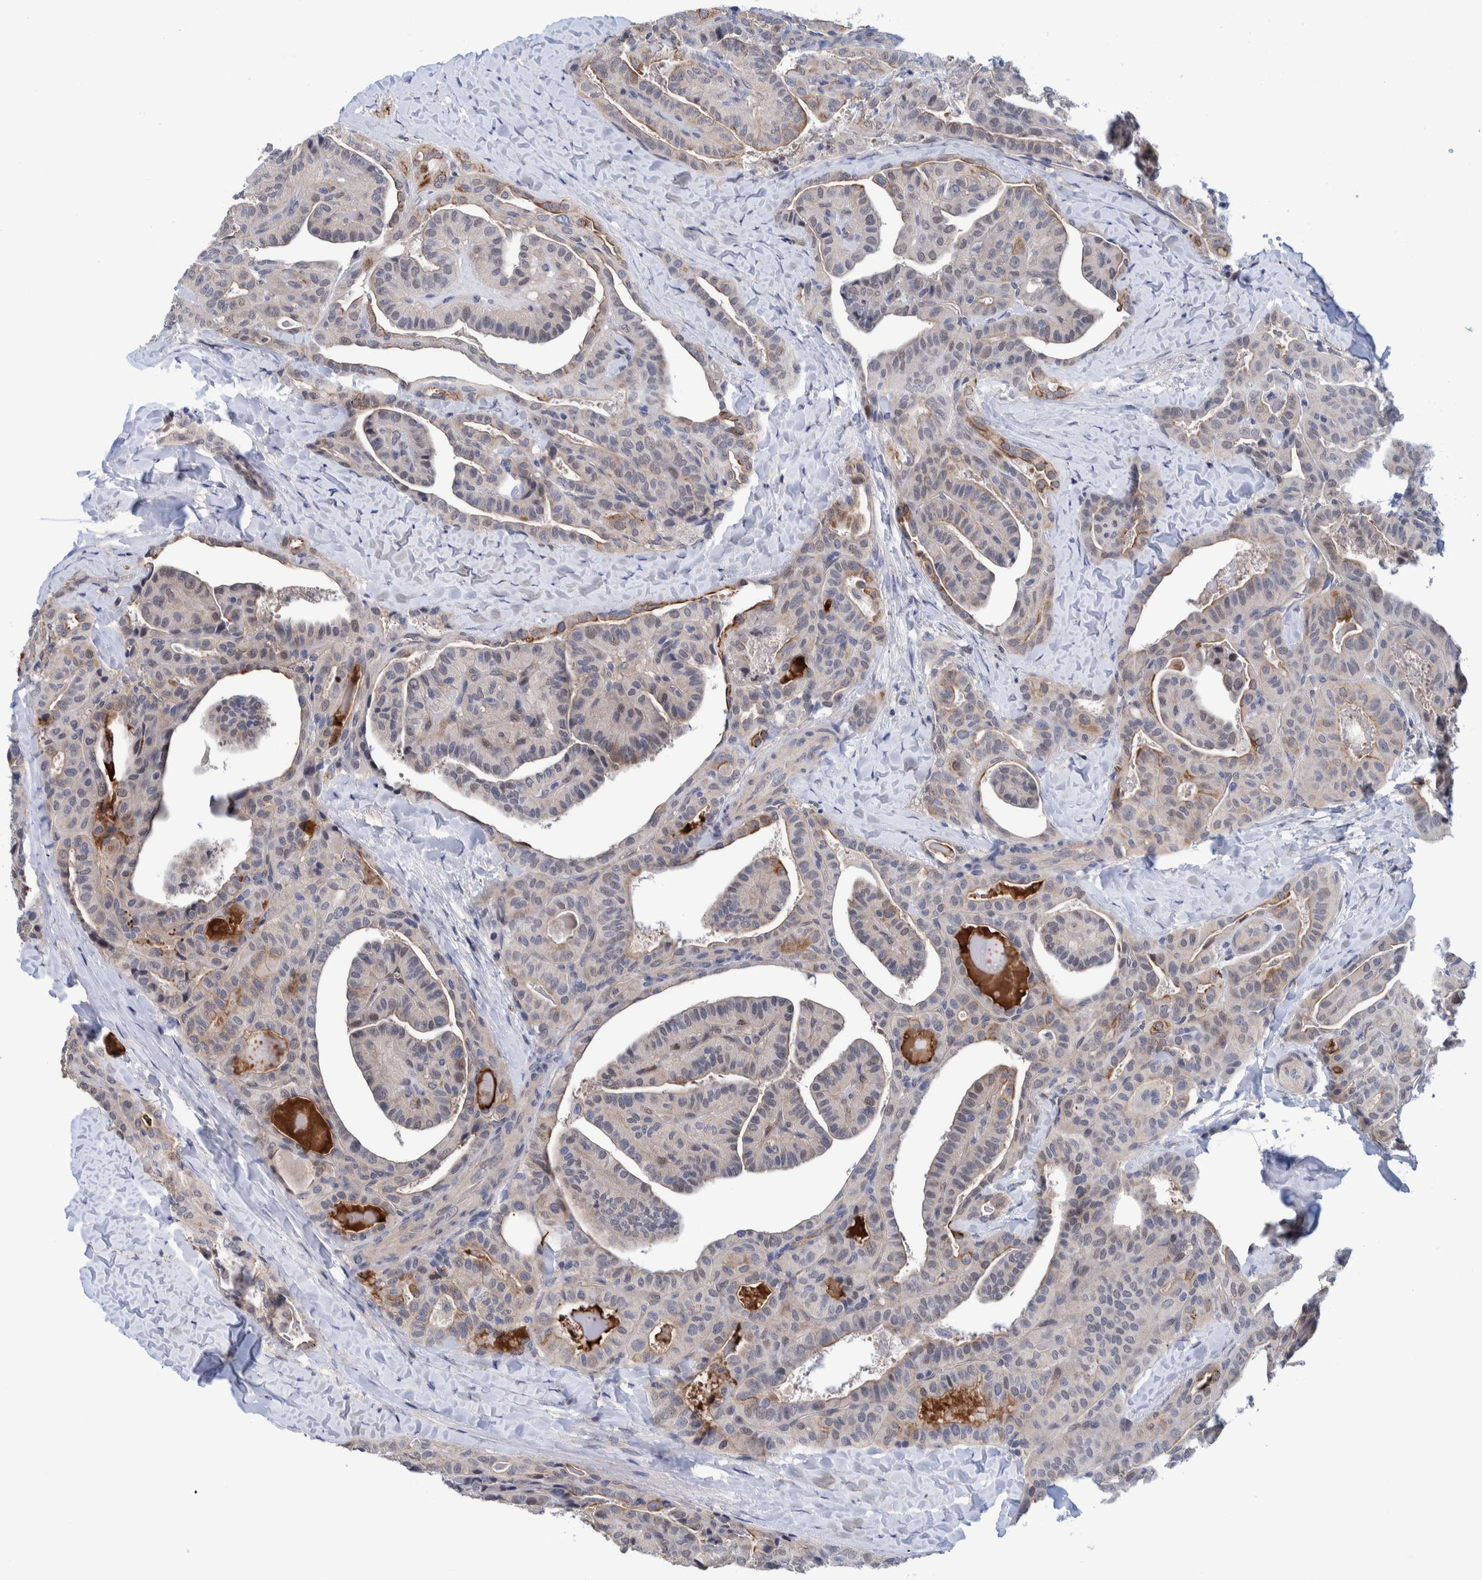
{"staining": {"intensity": "weak", "quantity": "<25%", "location": "nuclear"}, "tissue": "thyroid cancer", "cell_type": "Tumor cells", "image_type": "cancer", "snomed": [{"axis": "morphology", "description": "Papillary adenocarcinoma, NOS"}, {"axis": "topography", "description": "Thyroid gland"}], "caption": "A photomicrograph of human thyroid cancer (papillary adenocarcinoma) is negative for staining in tumor cells.", "gene": "PFAS", "patient": {"sex": "male", "age": 77}}